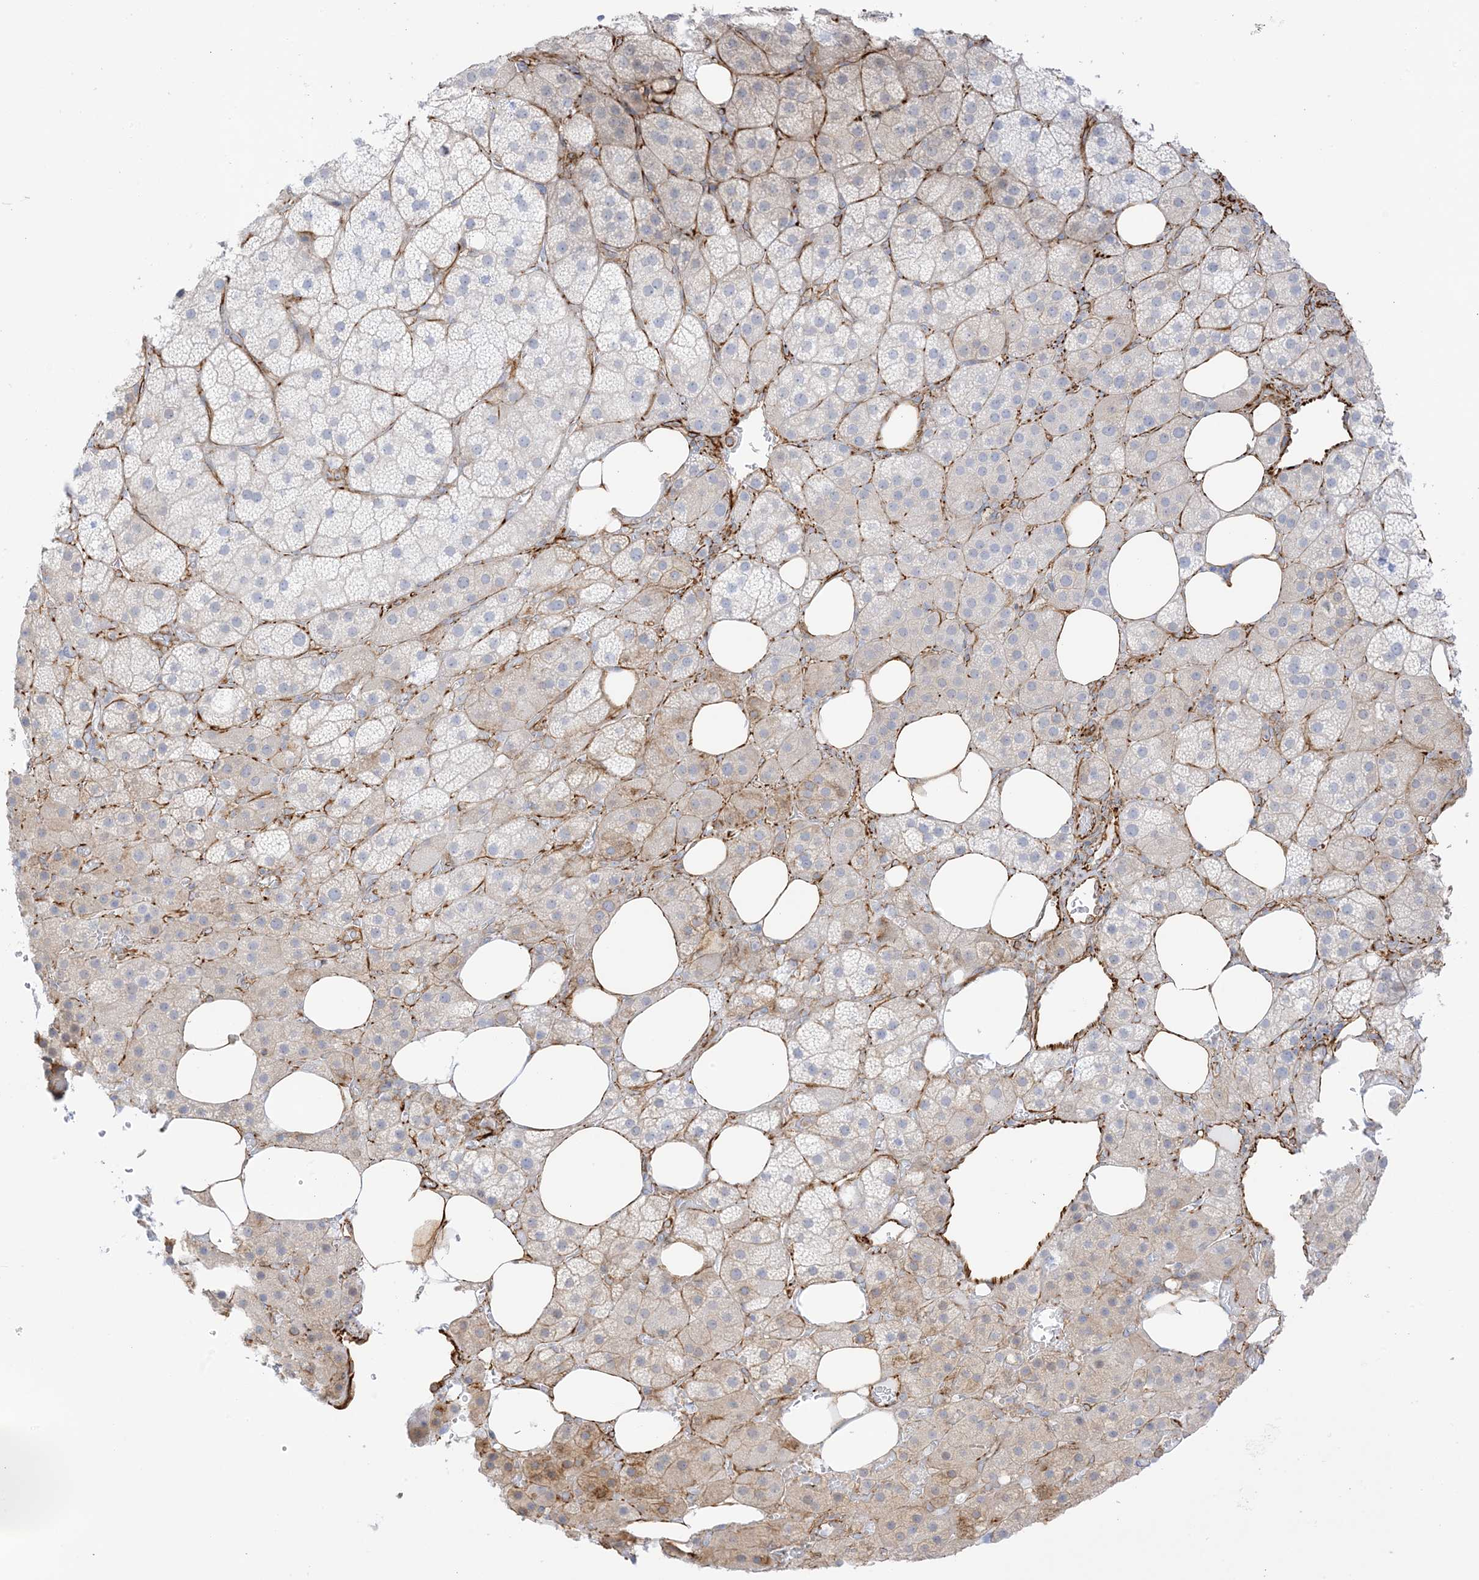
{"staining": {"intensity": "weak", "quantity": "<25%", "location": "cytoplasmic/membranous"}, "tissue": "adrenal gland", "cell_type": "Glandular cells", "image_type": "normal", "snomed": [{"axis": "morphology", "description": "Normal tissue, NOS"}, {"axis": "topography", "description": "Adrenal gland"}], "caption": "Immunohistochemistry (IHC) image of unremarkable adrenal gland stained for a protein (brown), which reveals no staining in glandular cells.", "gene": "PID1", "patient": {"sex": "female", "age": 59}}